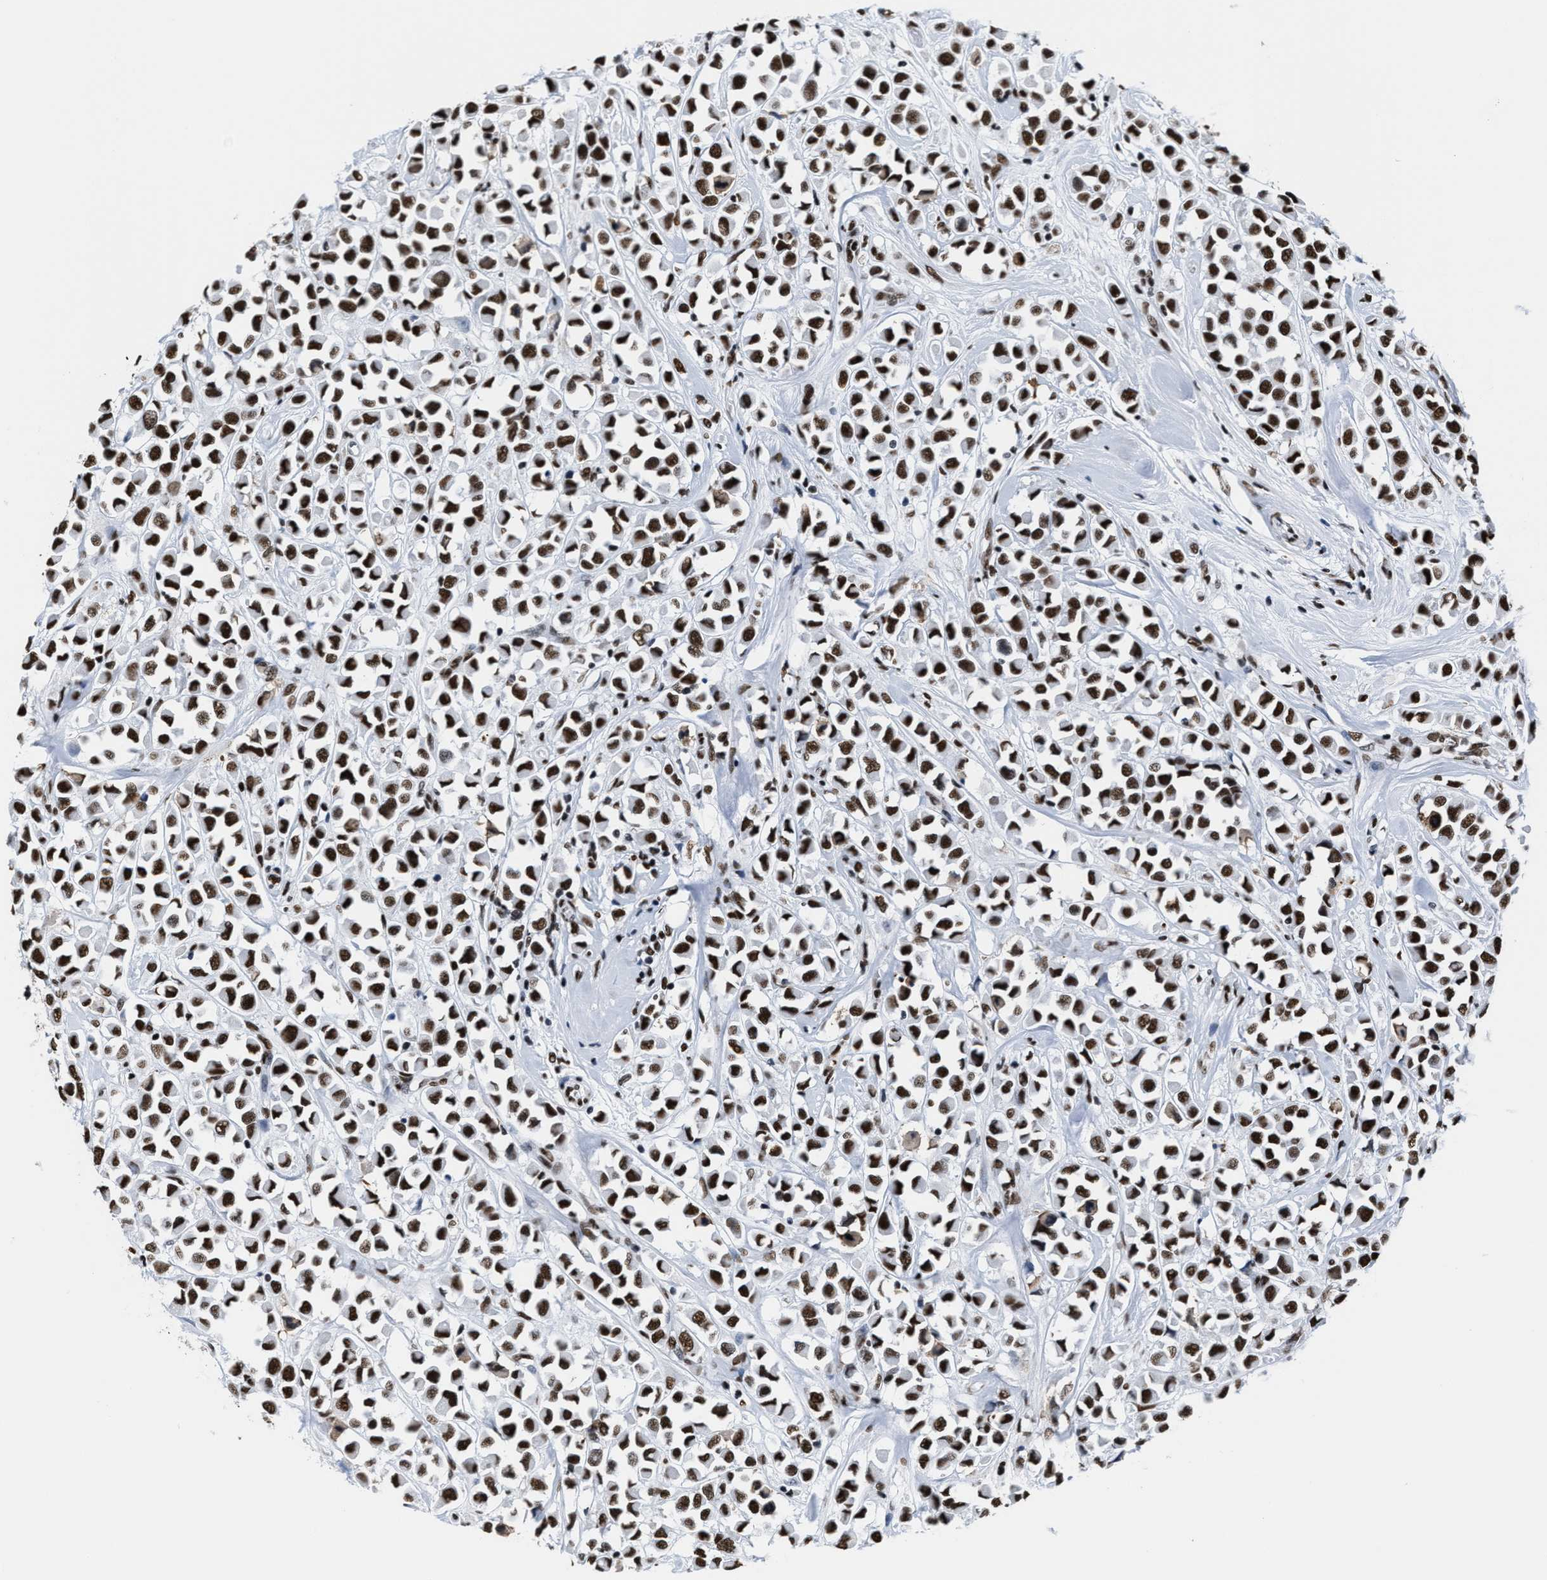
{"staining": {"intensity": "strong", "quantity": ">75%", "location": "nuclear"}, "tissue": "breast cancer", "cell_type": "Tumor cells", "image_type": "cancer", "snomed": [{"axis": "morphology", "description": "Duct carcinoma"}, {"axis": "topography", "description": "Breast"}], "caption": "A high-resolution micrograph shows immunohistochemistry staining of breast cancer (infiltrating ductal carcinoma), which demonstrates strong nuclear expression in approximately >75% of tumor cells.", "gene": "SMARCC2", "patient": {"sex": "female", "age": 61}}